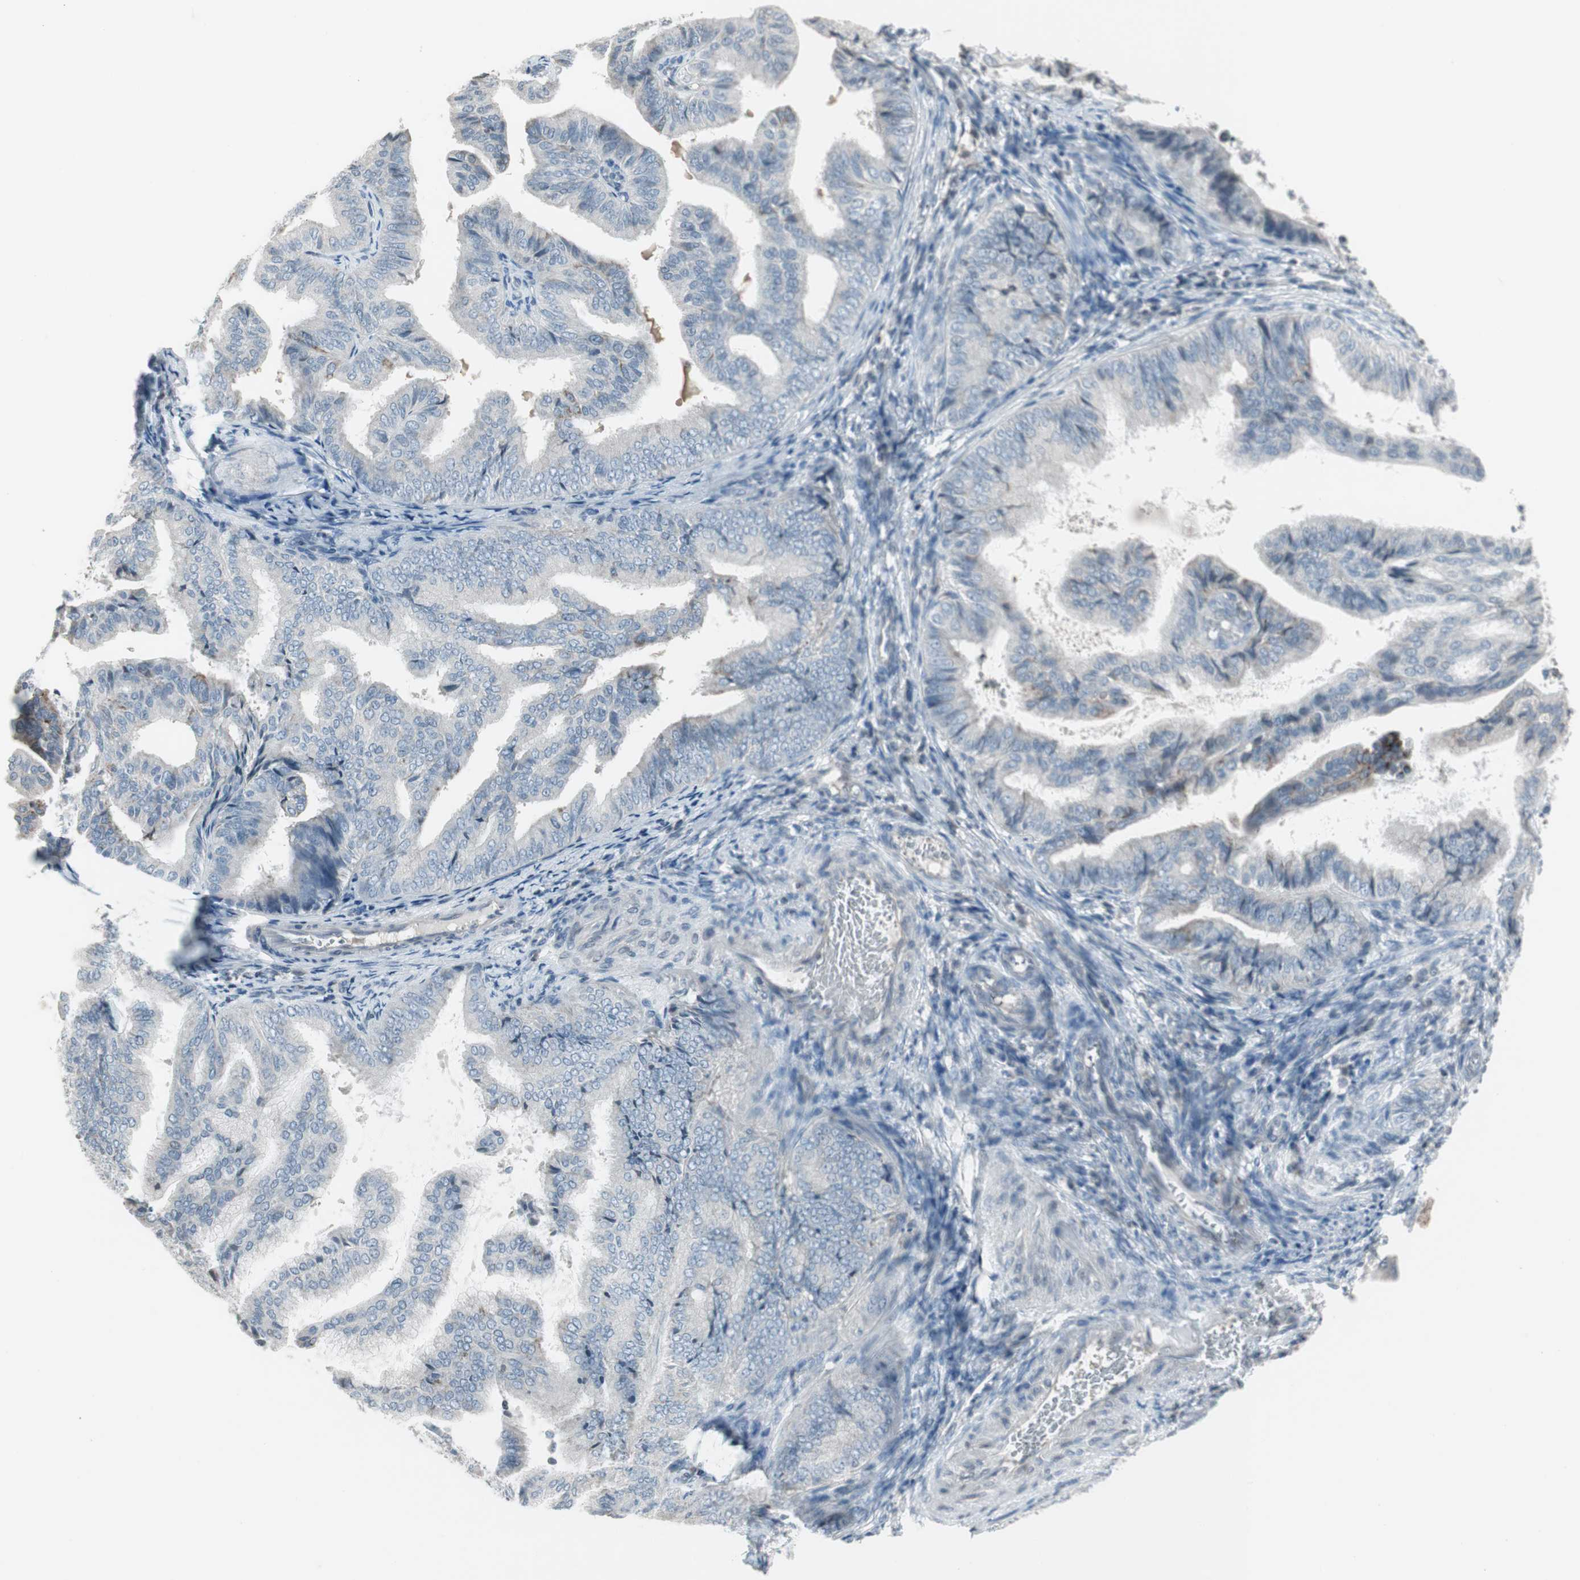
{"staining": {"intensity": "moderate", "quantity": "<25%", "location": "cytoplasmic/membranous"}, "tissue": "endometrial cancer", "cell_type": "Tumor cells", "image_type": "cancer", "snomed": [{"axis": "morphology", "description": "Adenocarcinoma, NOS"}, {"axis": "topography", "description": "Endometrium"}], "caption": "Endometrial cancer (adenocarcinoma) stained with a protein marker exhibits moderate staining in tumor cells.", "gene": "ARG2", "patient": {"sex": "female", "age": 58}}